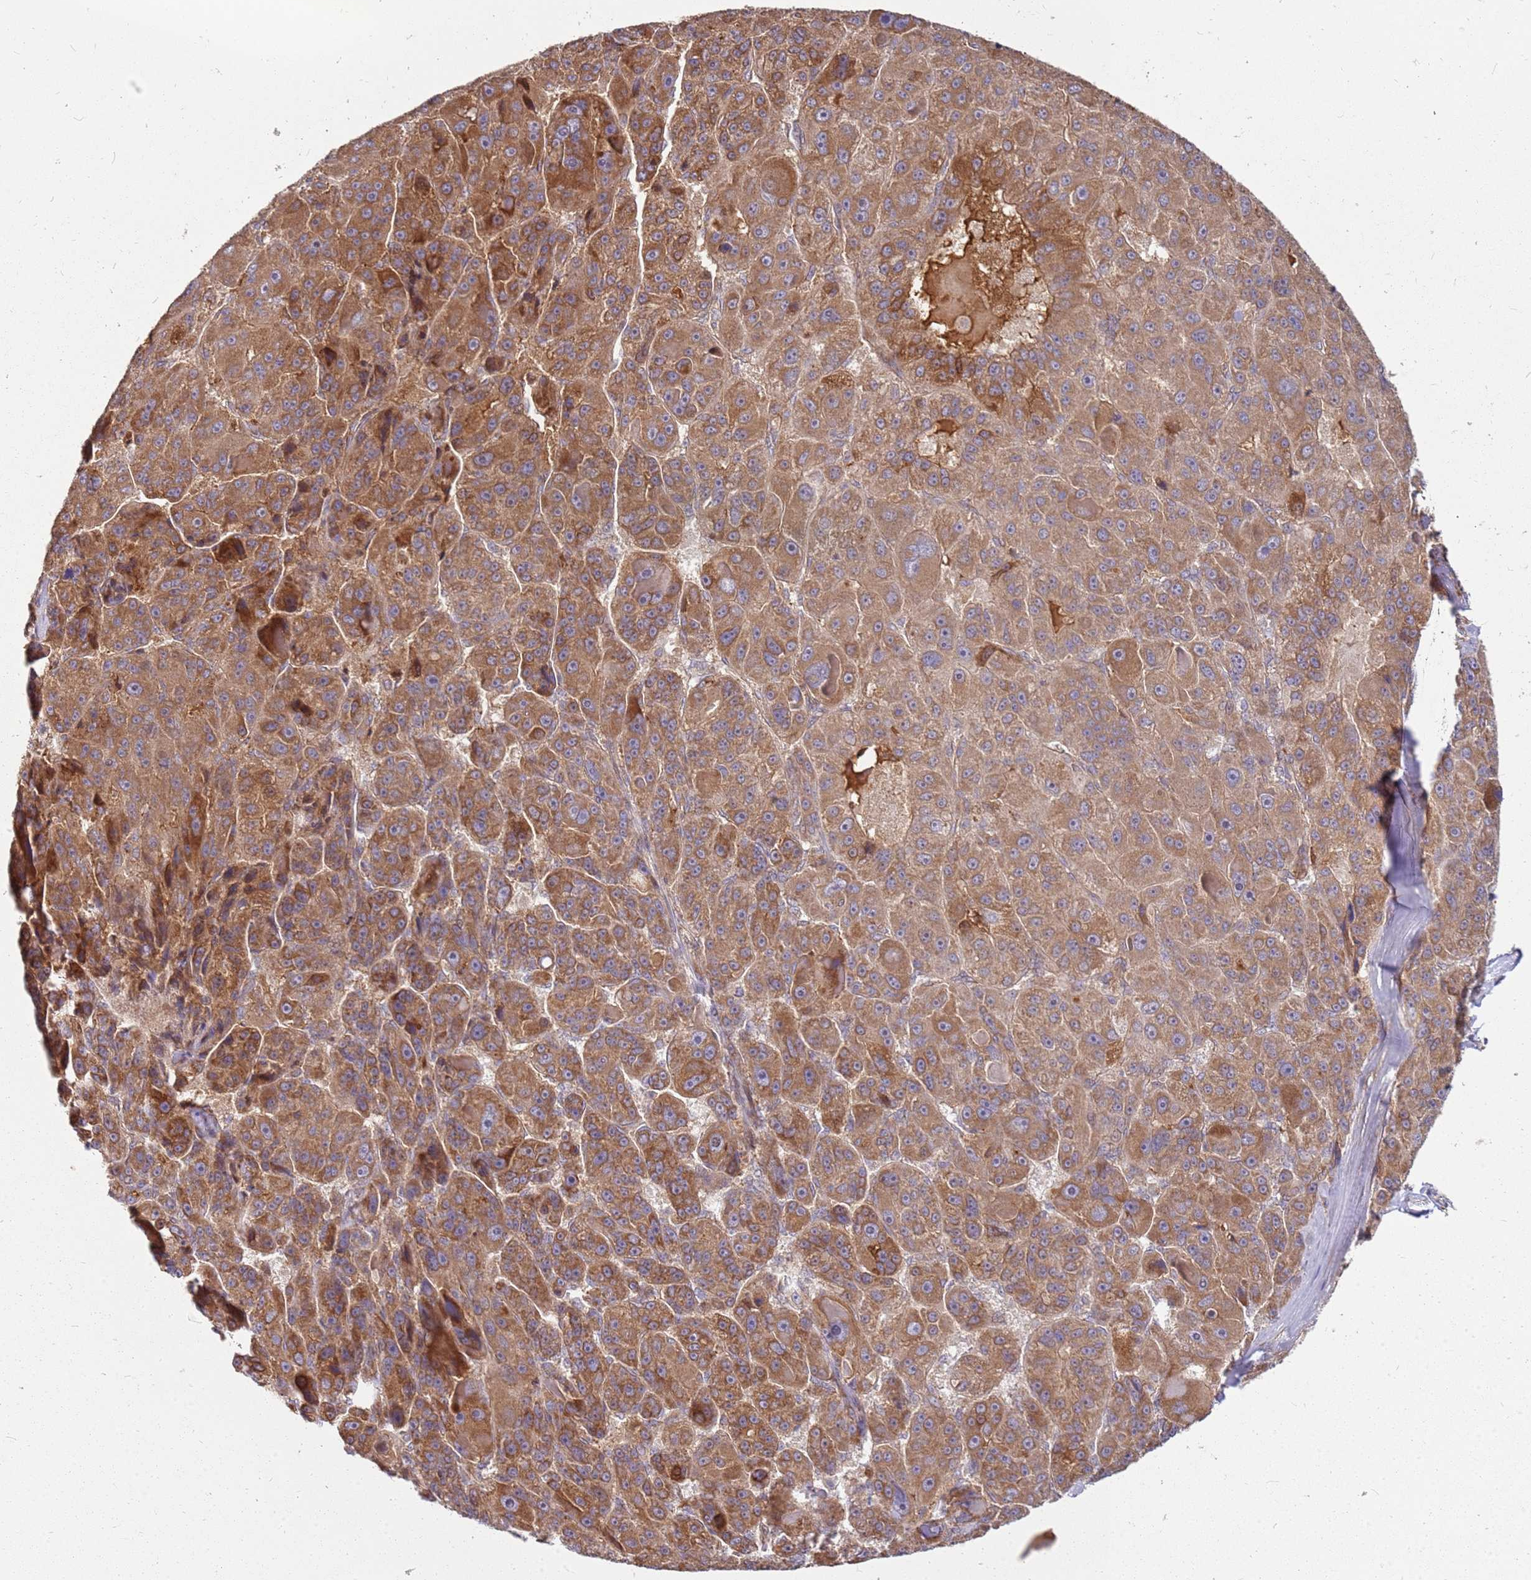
{"staining": {"intensity": "moderate", "quantity": ">75%", "location": "cytoplasmic/membranous"}, "tissue": "liver cancer", "cell_type": "Tumor cells", "image_type": "cancer", "snomed": [{"axis": "morphology", "description": "Carcinoma, Hepatocellular, NOS"}, {"axis": "topography", "description": "Liver"}], "caption": "Liver hepatocellular carcinoma was stained to show a protein in brown. There is medium levels of moderate cytoplasmic/membranous staining in about >75% of tumor cells.", "gene": "CCDC159", "patient": {"sex": "male", "age": 76}}